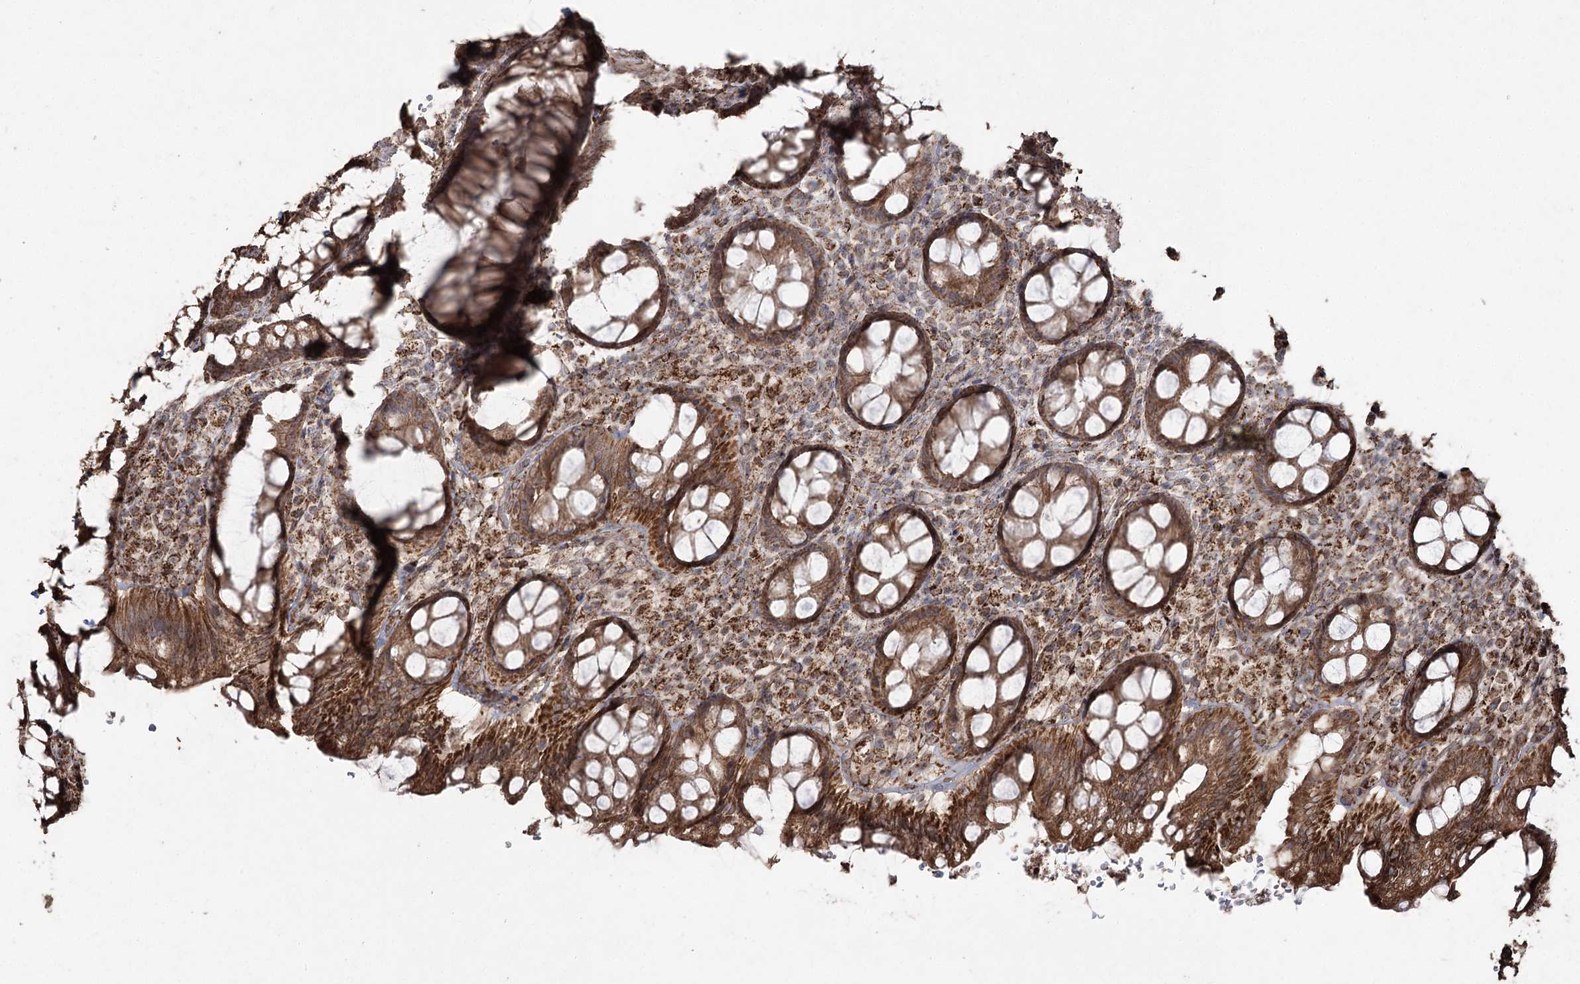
{"staining": {"intensity": "moderate", "quantity": ">75%", "location": "cytoplasmic/membranous"}, "tissue": "rectum", "cell_type": "Glandular cells", "image_type": "normal", "snomed": [{"axis": "morphology", "description": "Normal tissue, NOS"}, {"axis": "topography", "description": "Rectum"}], "caption": "The immunohistochemical stain shows moderate cytoplasmic/membranous staining in glandular cells of normal rectum. The protein is stained brown, and the nuclei are stained in blue (DAB (3,3'-diaminobenzidine) IHC with brightfield microscopy, high magnification).", "gene": "SLF2", "patient": {"sex": "male", "age": 83}}